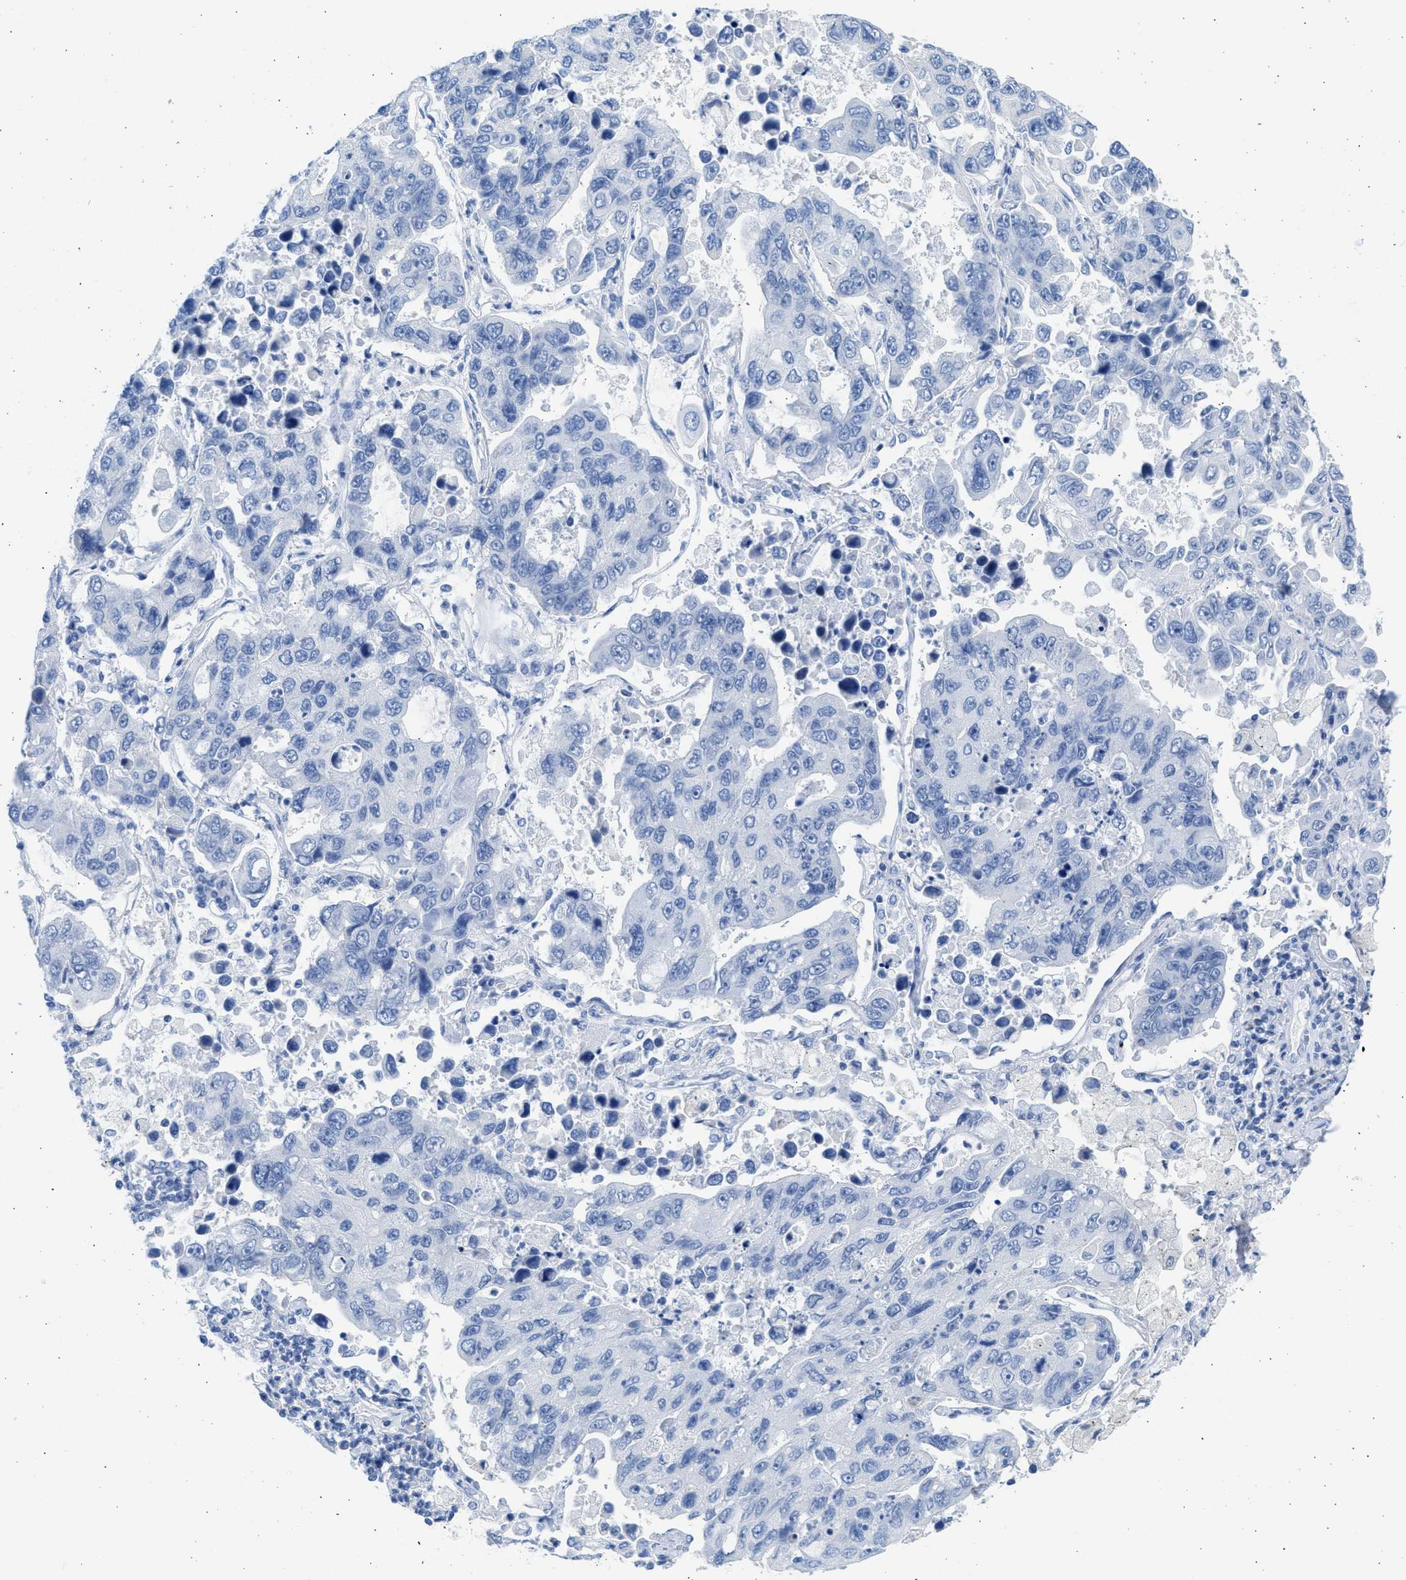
{"staining": {"intensity": "negative", "quantity": "none", "location": "none"}, "tissue": "lung cancer", "cell_type": "Tumor cells", "image_type": "cancer", "snomed": [{"axis": "morphology", "description": "Adenocarcinoma, NOS"}, {"axis": "topography", "description": "Lung"}], "caption": "Tumor cells are negative for protein expression in human lung cancer.", "gene": "SPATA3", "patient": {"sex": "male", "age": 64}}